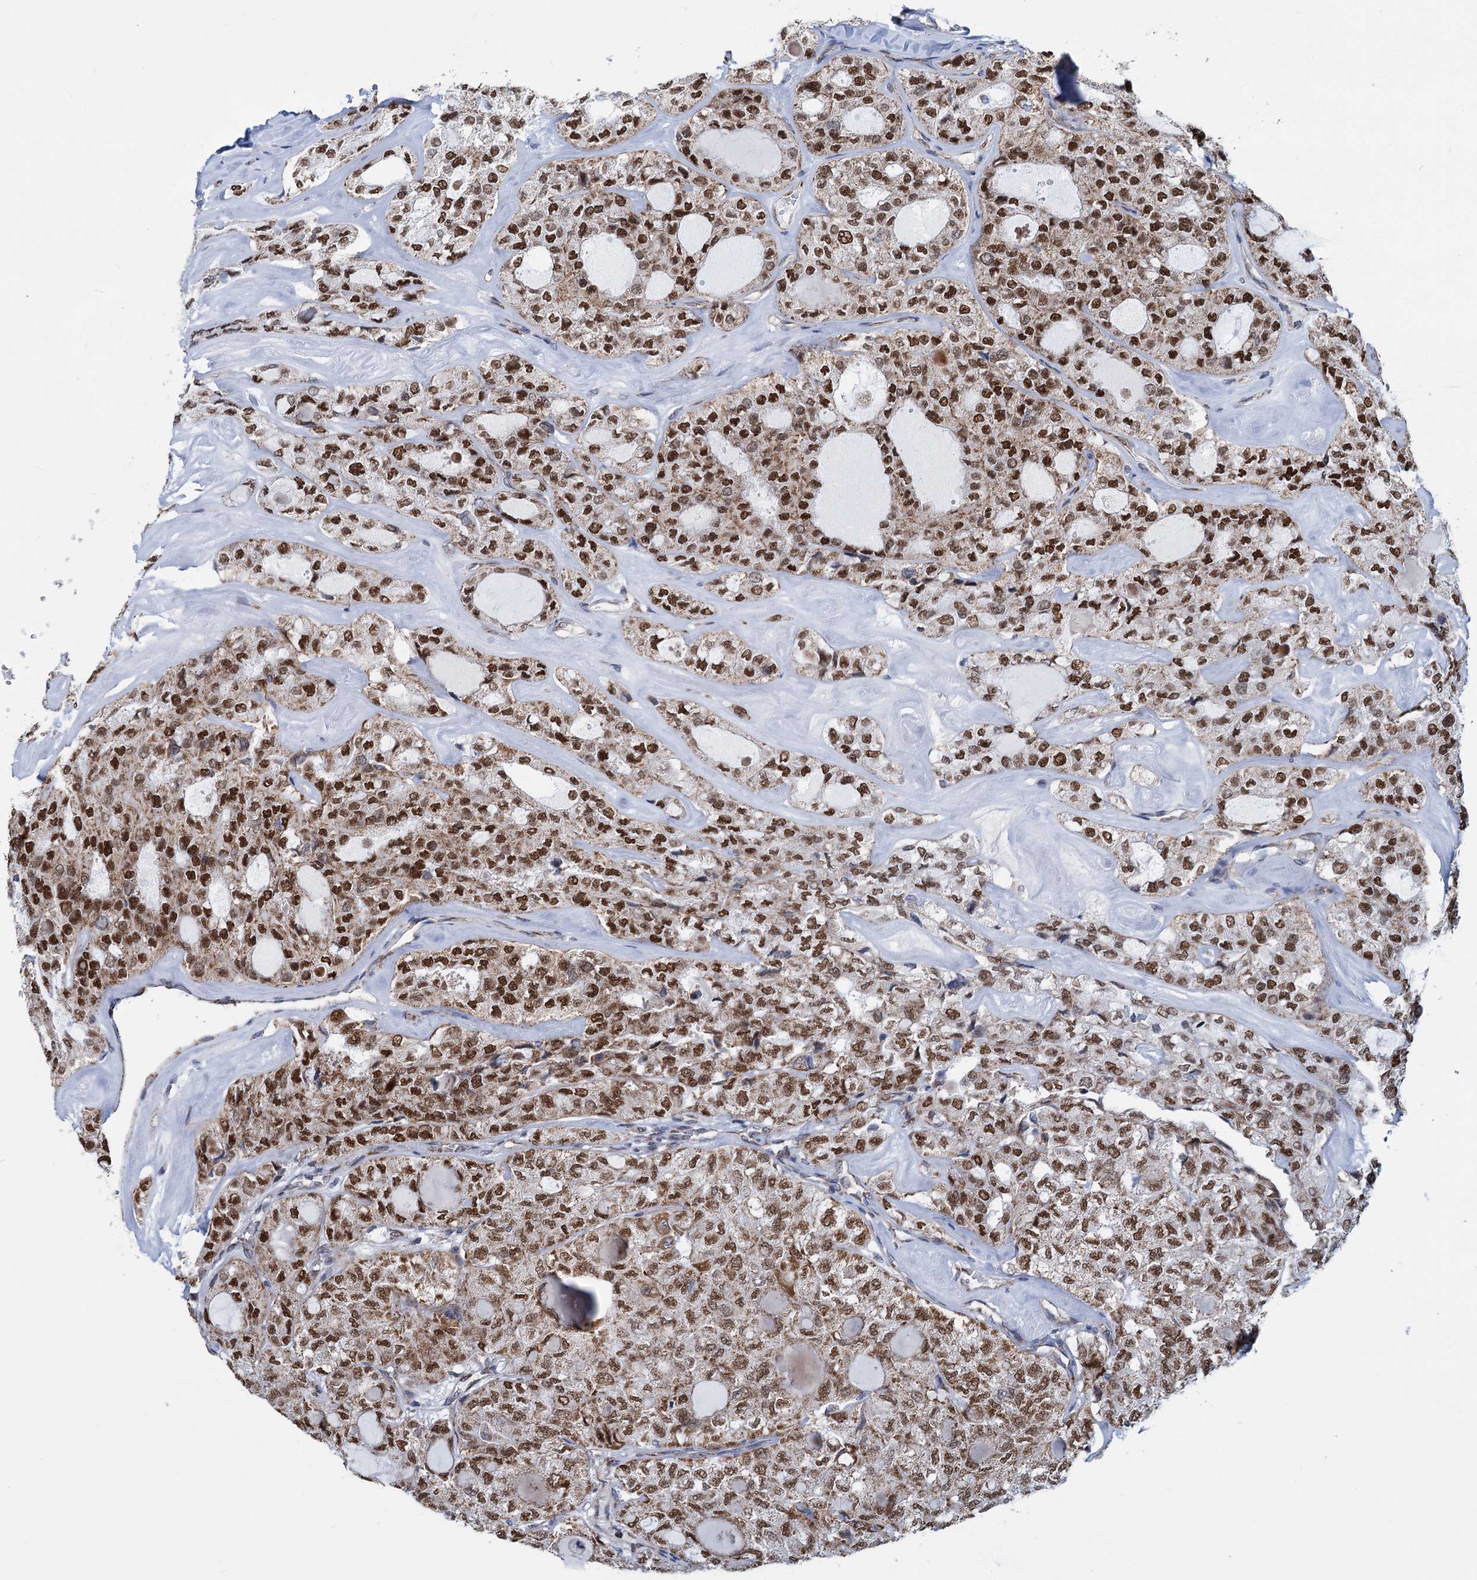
{"staining": {"intensity": "moderate", "quantity": ">75%", "location": "cytoplasmic/membranous,nuclear"}, "tissue": "thyroid cancer", "cell_type": "Tumor cells", "image_type": "cancer", "snomed": [{"axis": "morphology", "description": "Follicular adenoma carcinoma, NOS"}, {"axis": "topography", "description": "Thyroid gland"}], "caption": "Moderate cytoplasmic/membranous and nuclear protein positivity is seen in about >75% of tumor cells in thyroid cancer (follicular adenoma carcinoma).", "gene": "MORN3", "patient": {"sex": "male", "age": 75}}